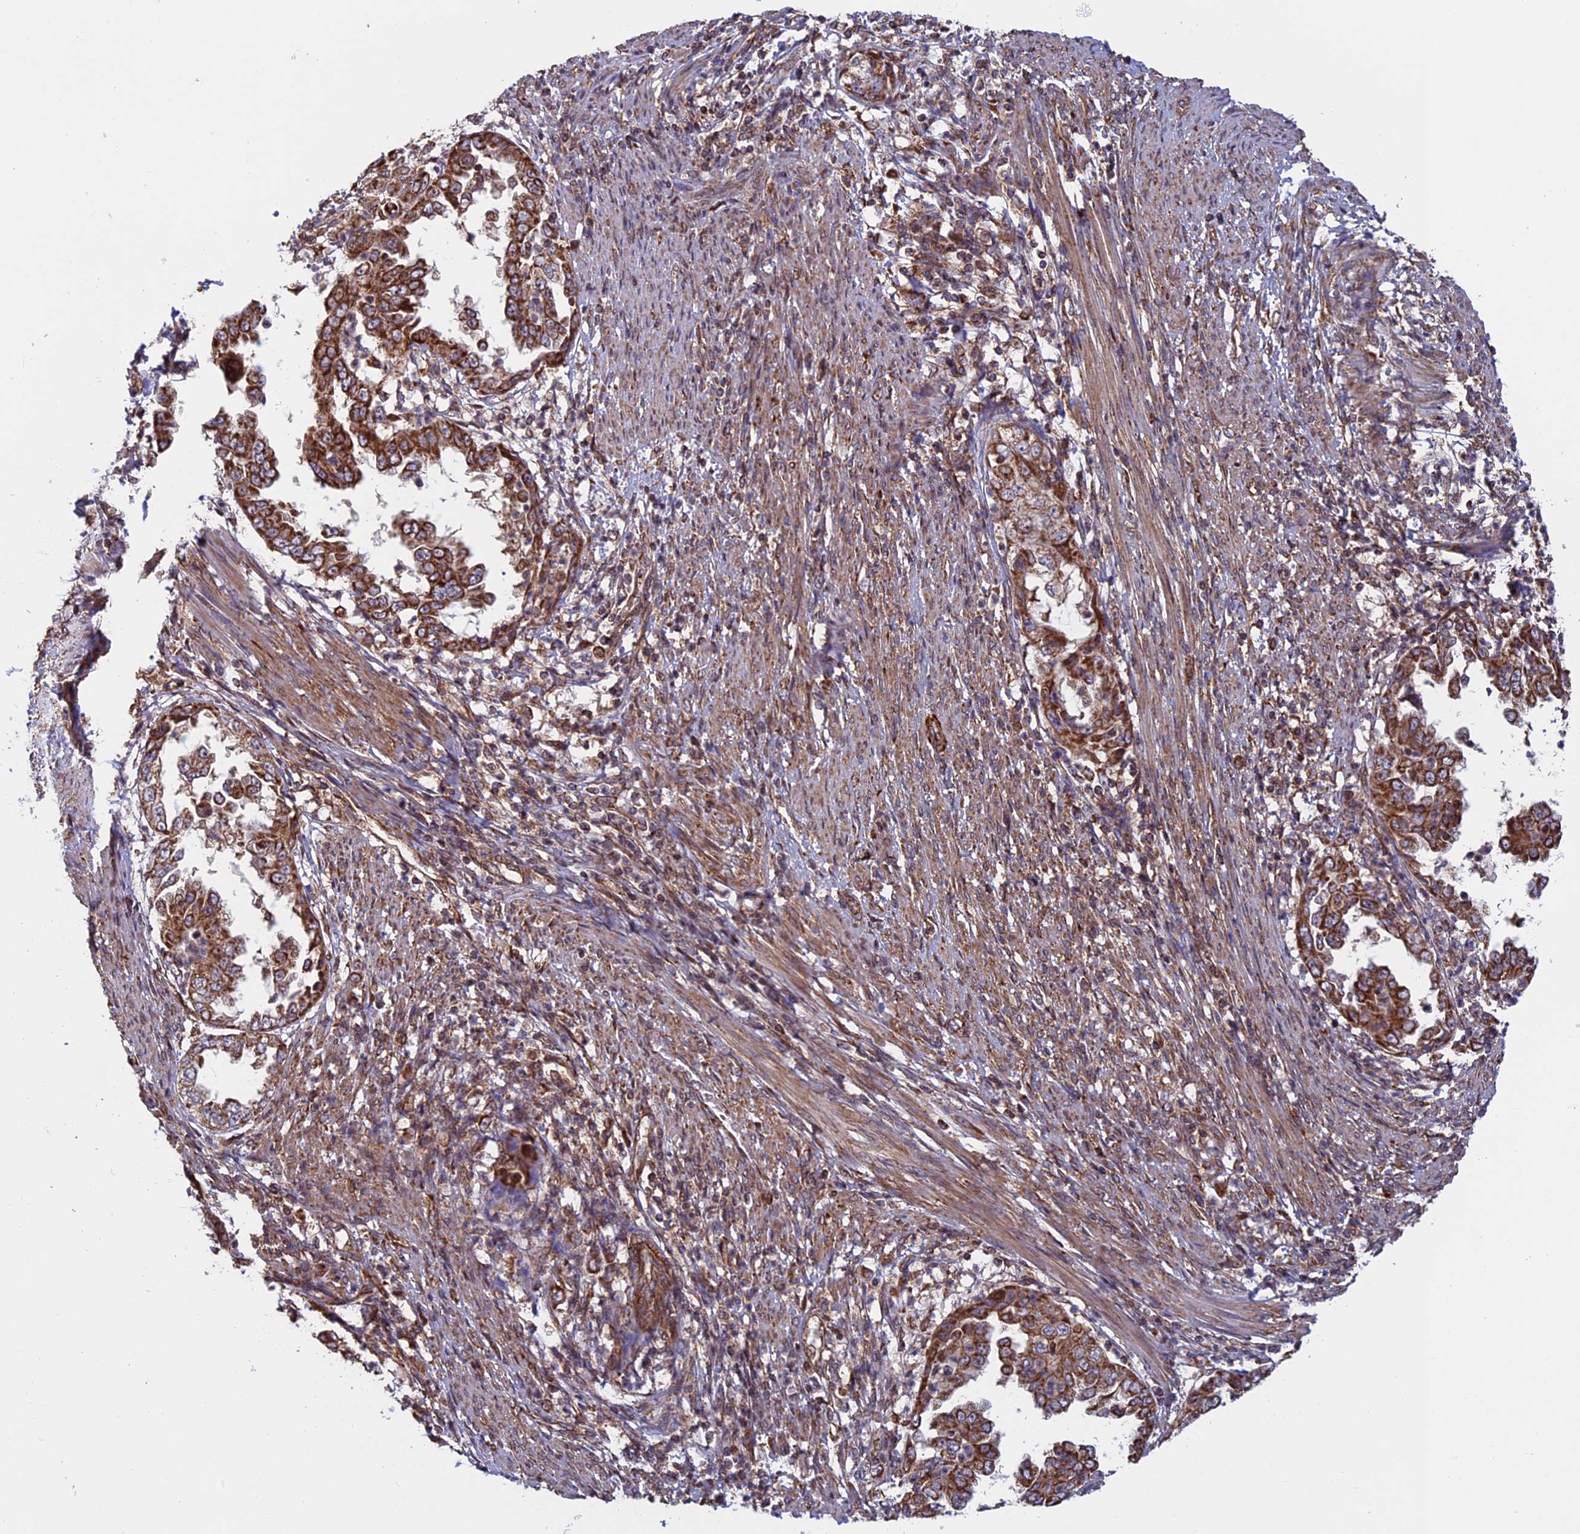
{"staining": {"intensity": "strong", "quantity": ">75%", "location": "cytoplasmic/membranous"}, "tissue": "endometrial cancer", "cell_type": "Tumor cells", "image_type": "cancer", "snomed": [{"axis": "morphology", "description": "Adenocarcinoma, NOS"}, {"axis": "topography", "description": "Endometrium"}], "caption": "About >75% of tumor cells in human endometrial cancer (adenocarcinoma) show strong cytoplasmic/membranous protein positivity as visualized by brown immunohistochemical staining.", "gene": "CCDC8", "patient": {"sex": "female", "age": 85}}